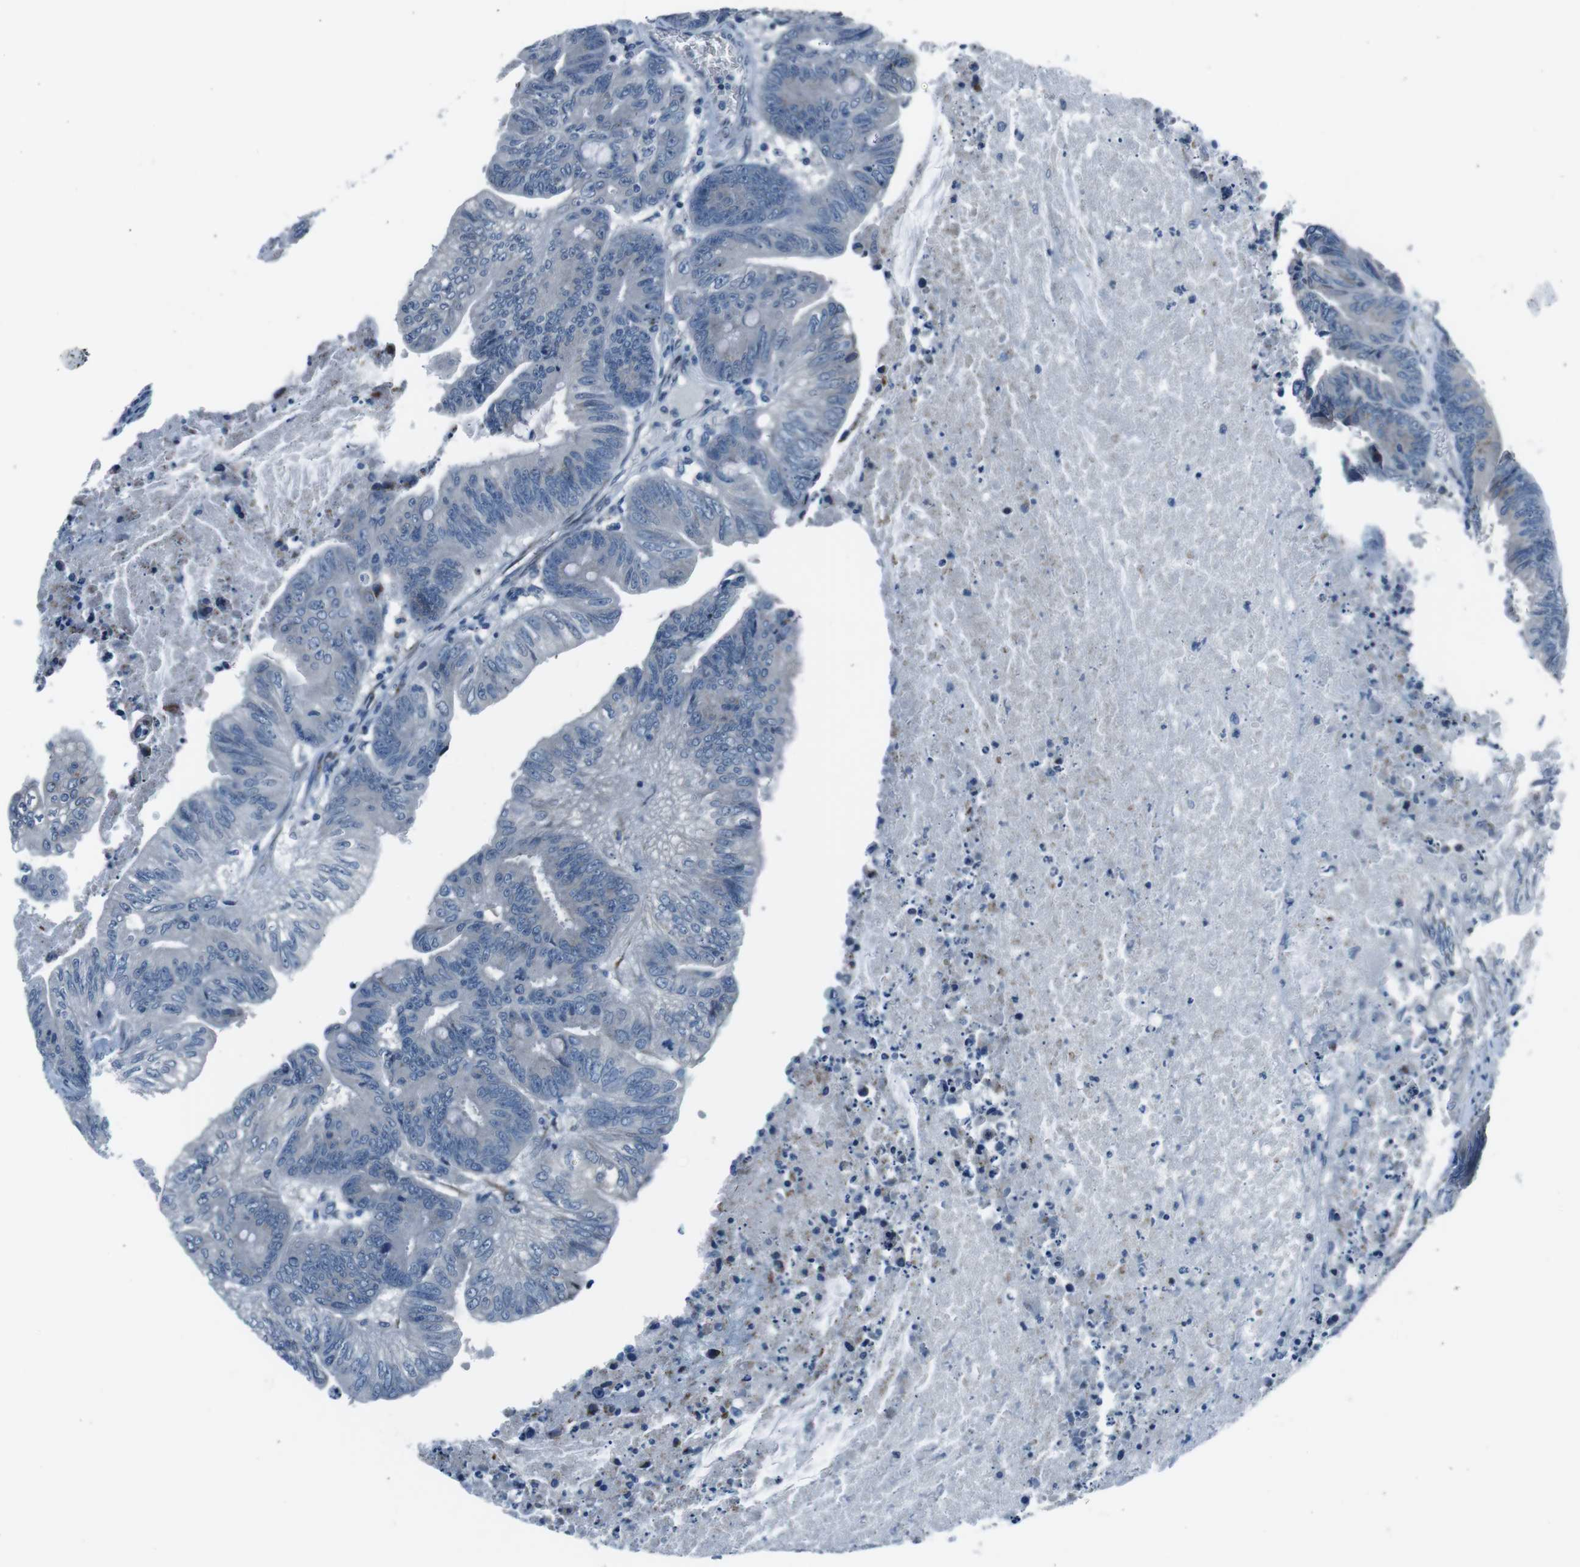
{"staining": {"intensity": "negative", "quantity": "none", "location": "none"}, "tissue": "colorectal cancer", "cell_type": "Tumor cells", "image_type": "cancer", "snomed": [{"axis": "morphology", "description": "Adenocarcinoma, NOS"}, {"axis": "topography", "description": "Colon"}], "caption": "The micrograph displays no staining of tumor cells in colorectal cancer (adenocarcinoma).", "gene": "NUCB2", "patient": {"sex": "male", "age": 45}}